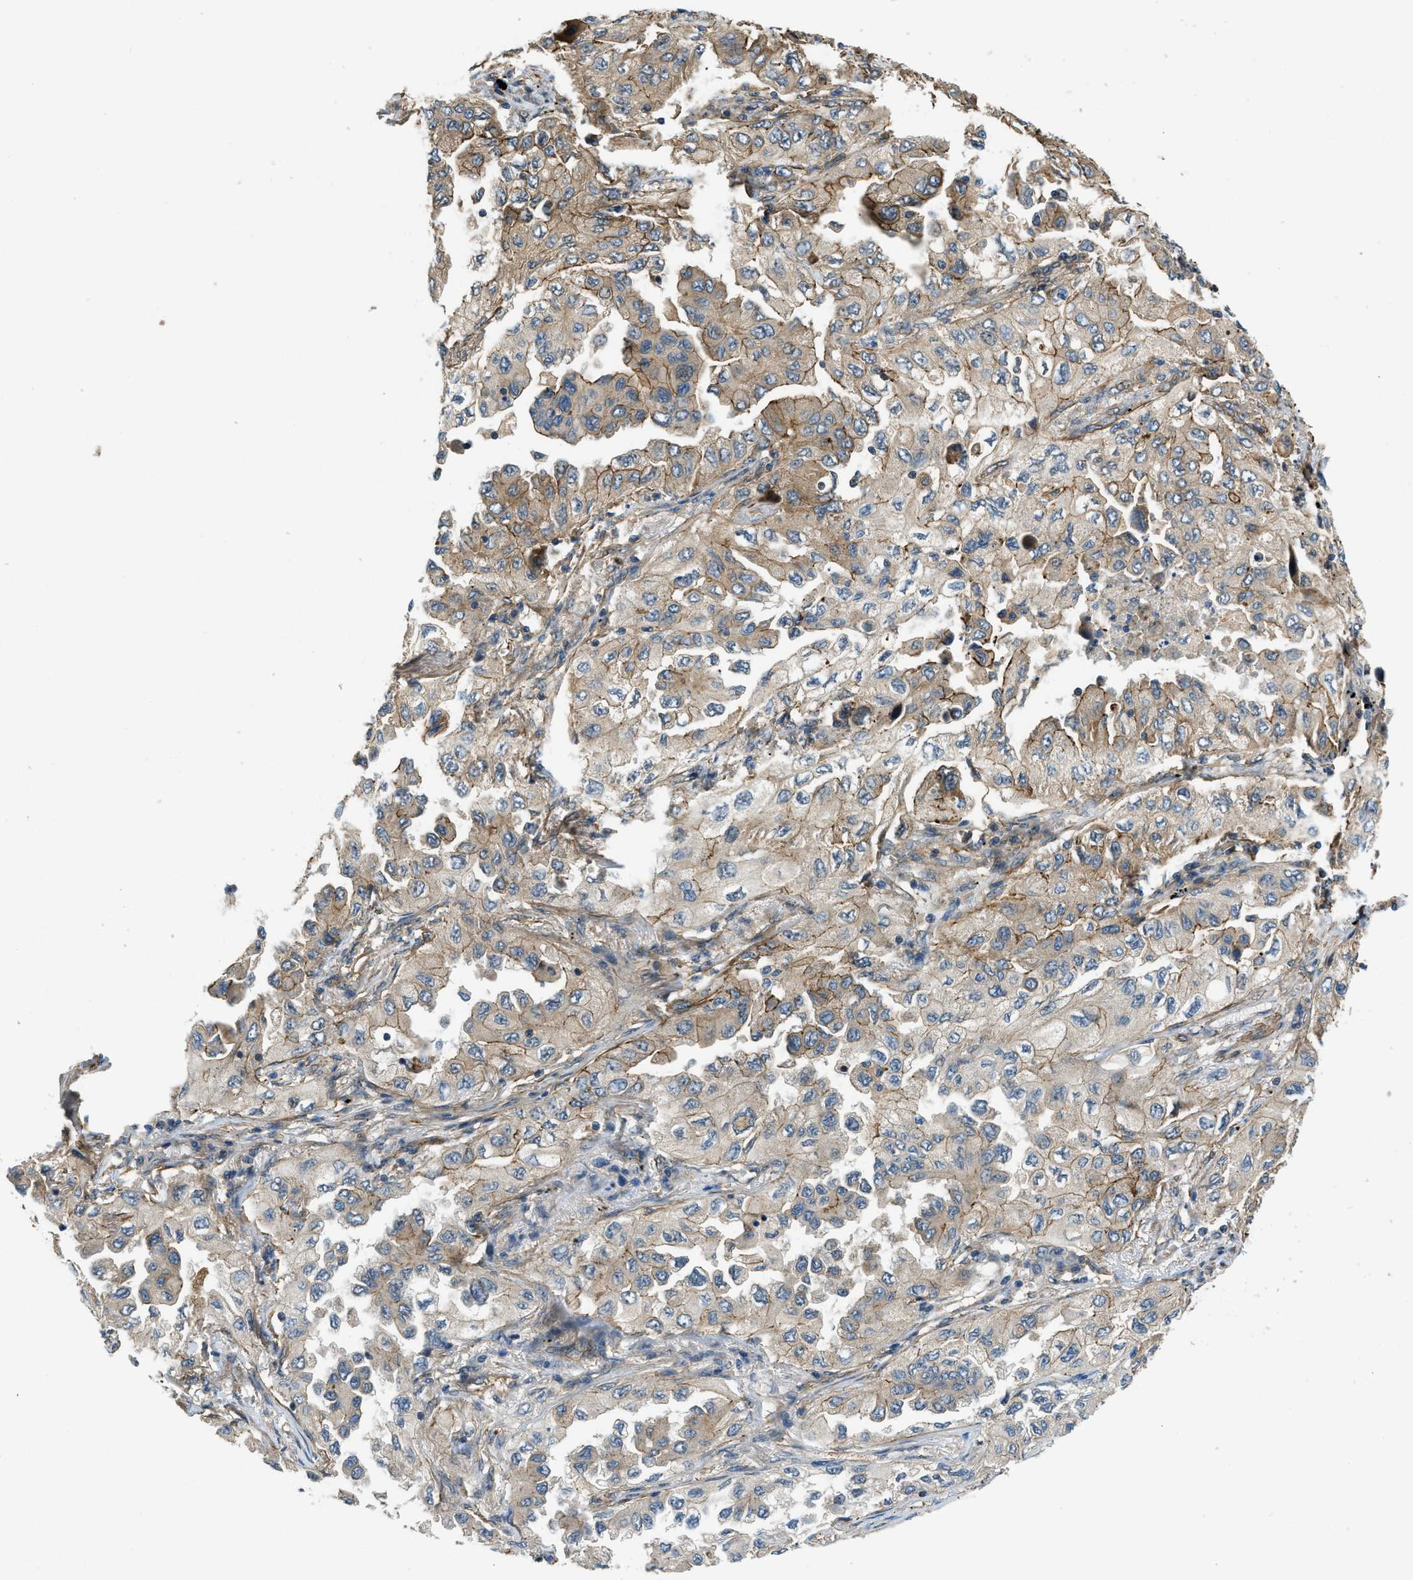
{"staining": {"intensity": "weak", "quantity": "25%-75%", "location": "cytoplasmic/membranous"}, "tissue": "lung cancer", "cell_type": "Tumor cells", "image_type": "cancer", "snomed": [{"axis": "morphology", "description": "Adenocarcinoma, NOS"}, {"axis": "topography", "description": "Lung"}], "caption": "Protein positivity by immunohistochemistry shows weak cytoplasmic/membranous positivity in approximately 25%-75% of tumor cells in adenocarcinoma (lung).", "gene": "CGN", "patient": {"sex": "female", "age": 65}}